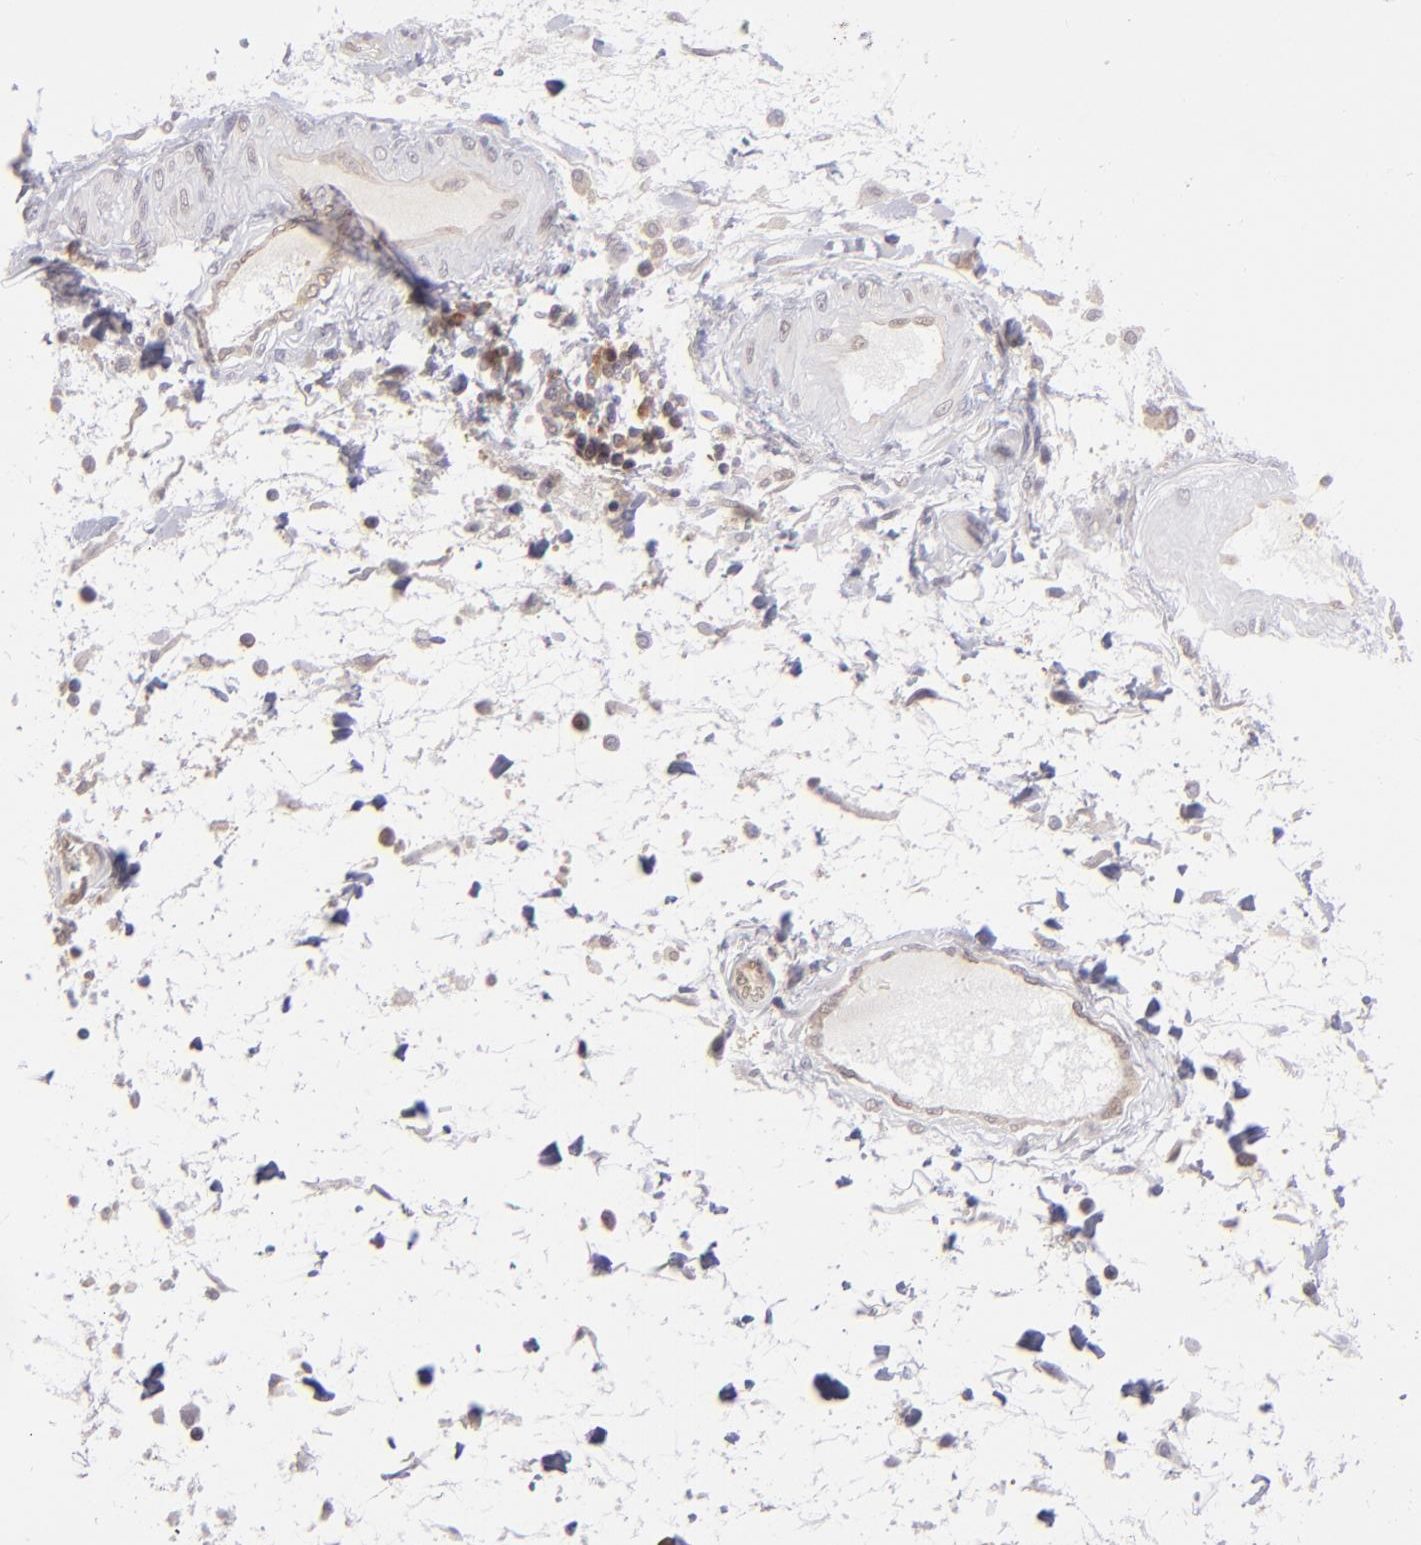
{"staining": {"intensity": "weak", "quantity": "<25%", "location": "cytoplasmic/membranous"}, "tissue": "stomach cancer", "cell_type": "Tumor cells", "image_type": "cancer", "snomed": [{"axis": "morphology", "description": "Adenocarcinoma, NOS"}, {"axis": "topography", "description": "Pancreas"}, {"axis": "topography", "description": "Stomach, upper"}], "caption": "An immunohistochemistry photomicrograph of adenocarcinoma (stomach) is shown. There is no staining in tumor cells of adenocarcinoma (stomach).", "gene": "PTPN13", "patient": {"sex": "male", "age": 77}}